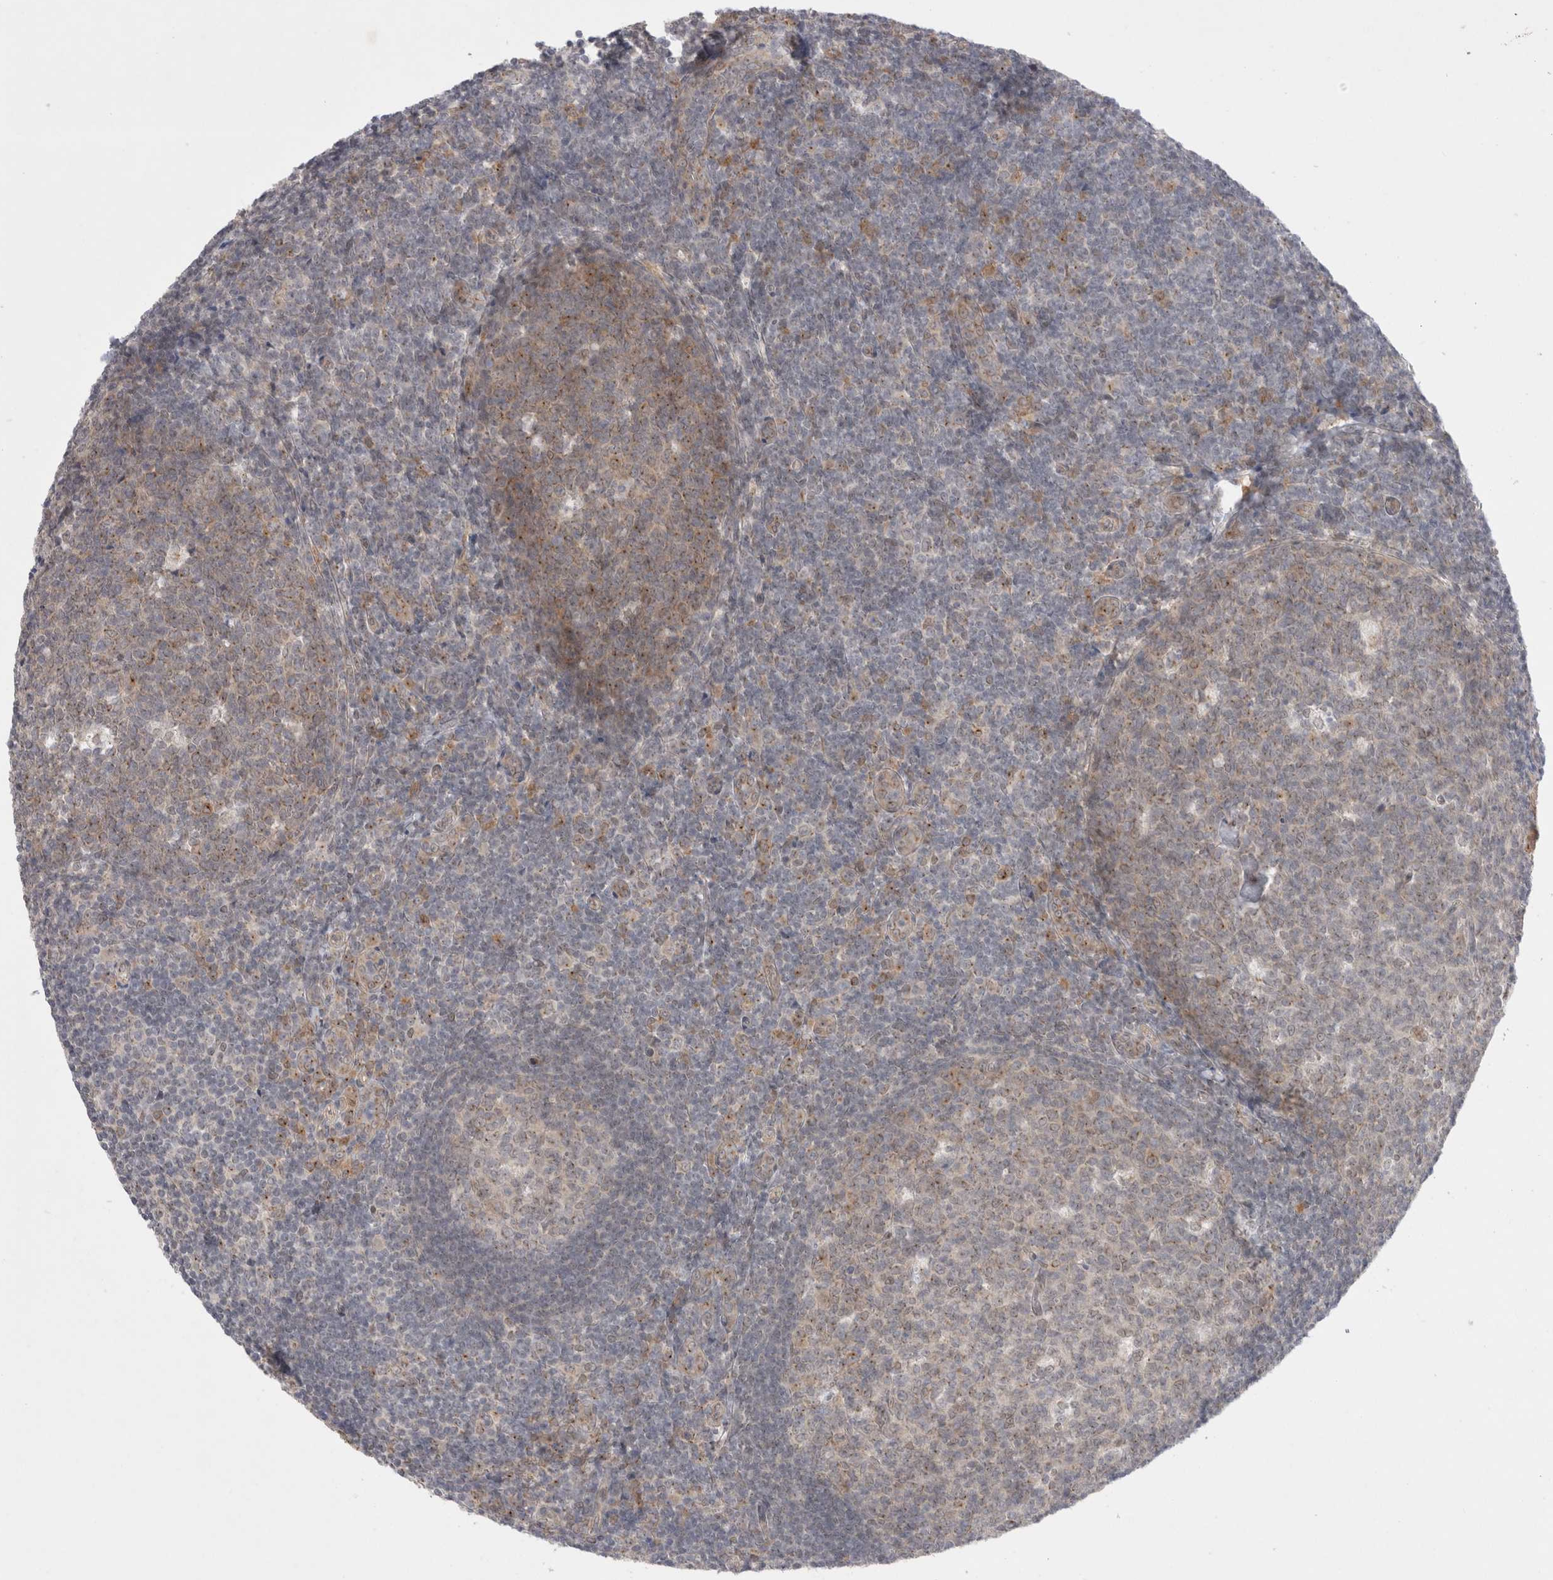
{"staining": {"intensity": "weak", "quantity": "25%-75%", "location": "cytoplasmic/membranous"}, "tissue": "tonsil", "cell_type": "Germinal center cells", "image_type": "normal", "snomed": [{"axis": "morphology", "description": "Normal tissue, NOS"}, {"axis": "topography", "description": "Tonsil"}], "caption": "Protein staining by IHC shows weak cytoplasmic/membranous positivity in approximately 25%-75% of germinal center cells in normal tonsil.", "gene": "BICD2", "patient": {"sex": "male", "age": 37}}